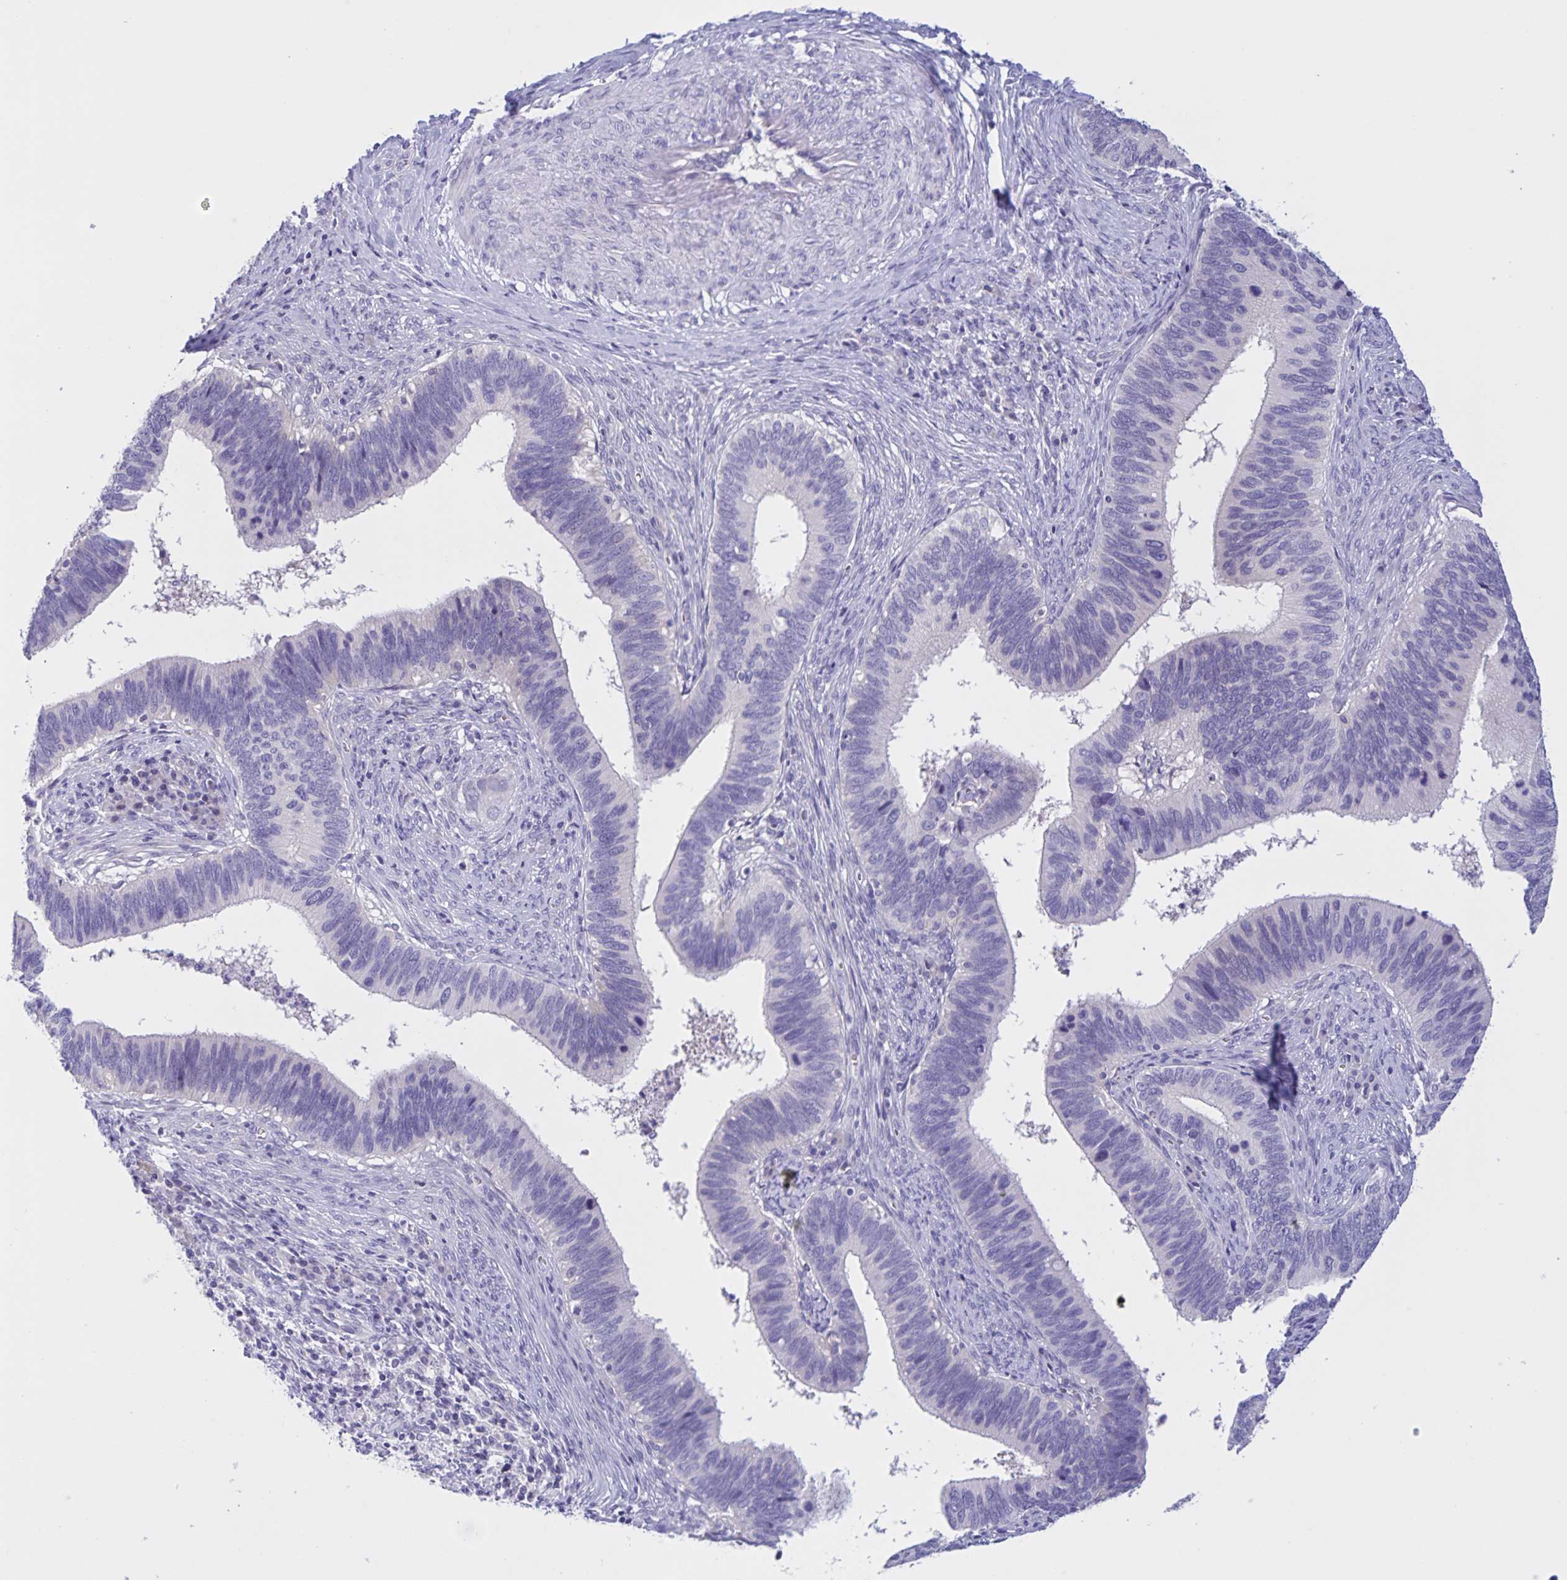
{"staining": {"intensity": "negative", "quantity": "none", "location": "none"}, "tissue": "cervical cancer", "cell_type": "Tumor cells", "image_type": "cancer", "snomed": [{"axis": "morphology", "description": "Adenocarcinoma, NOS"}, {"axis": "topography", "description": "Cervix"}], "caption": "Histopathology image shows no protein staining in tumor cells of cervical adenocarcinoma tissue. (Brightfield microscopy of DAB immunohistochemistry at high magnification).", "gene": "DMGDH", "patient": {"sex": "female", "age": 42}}